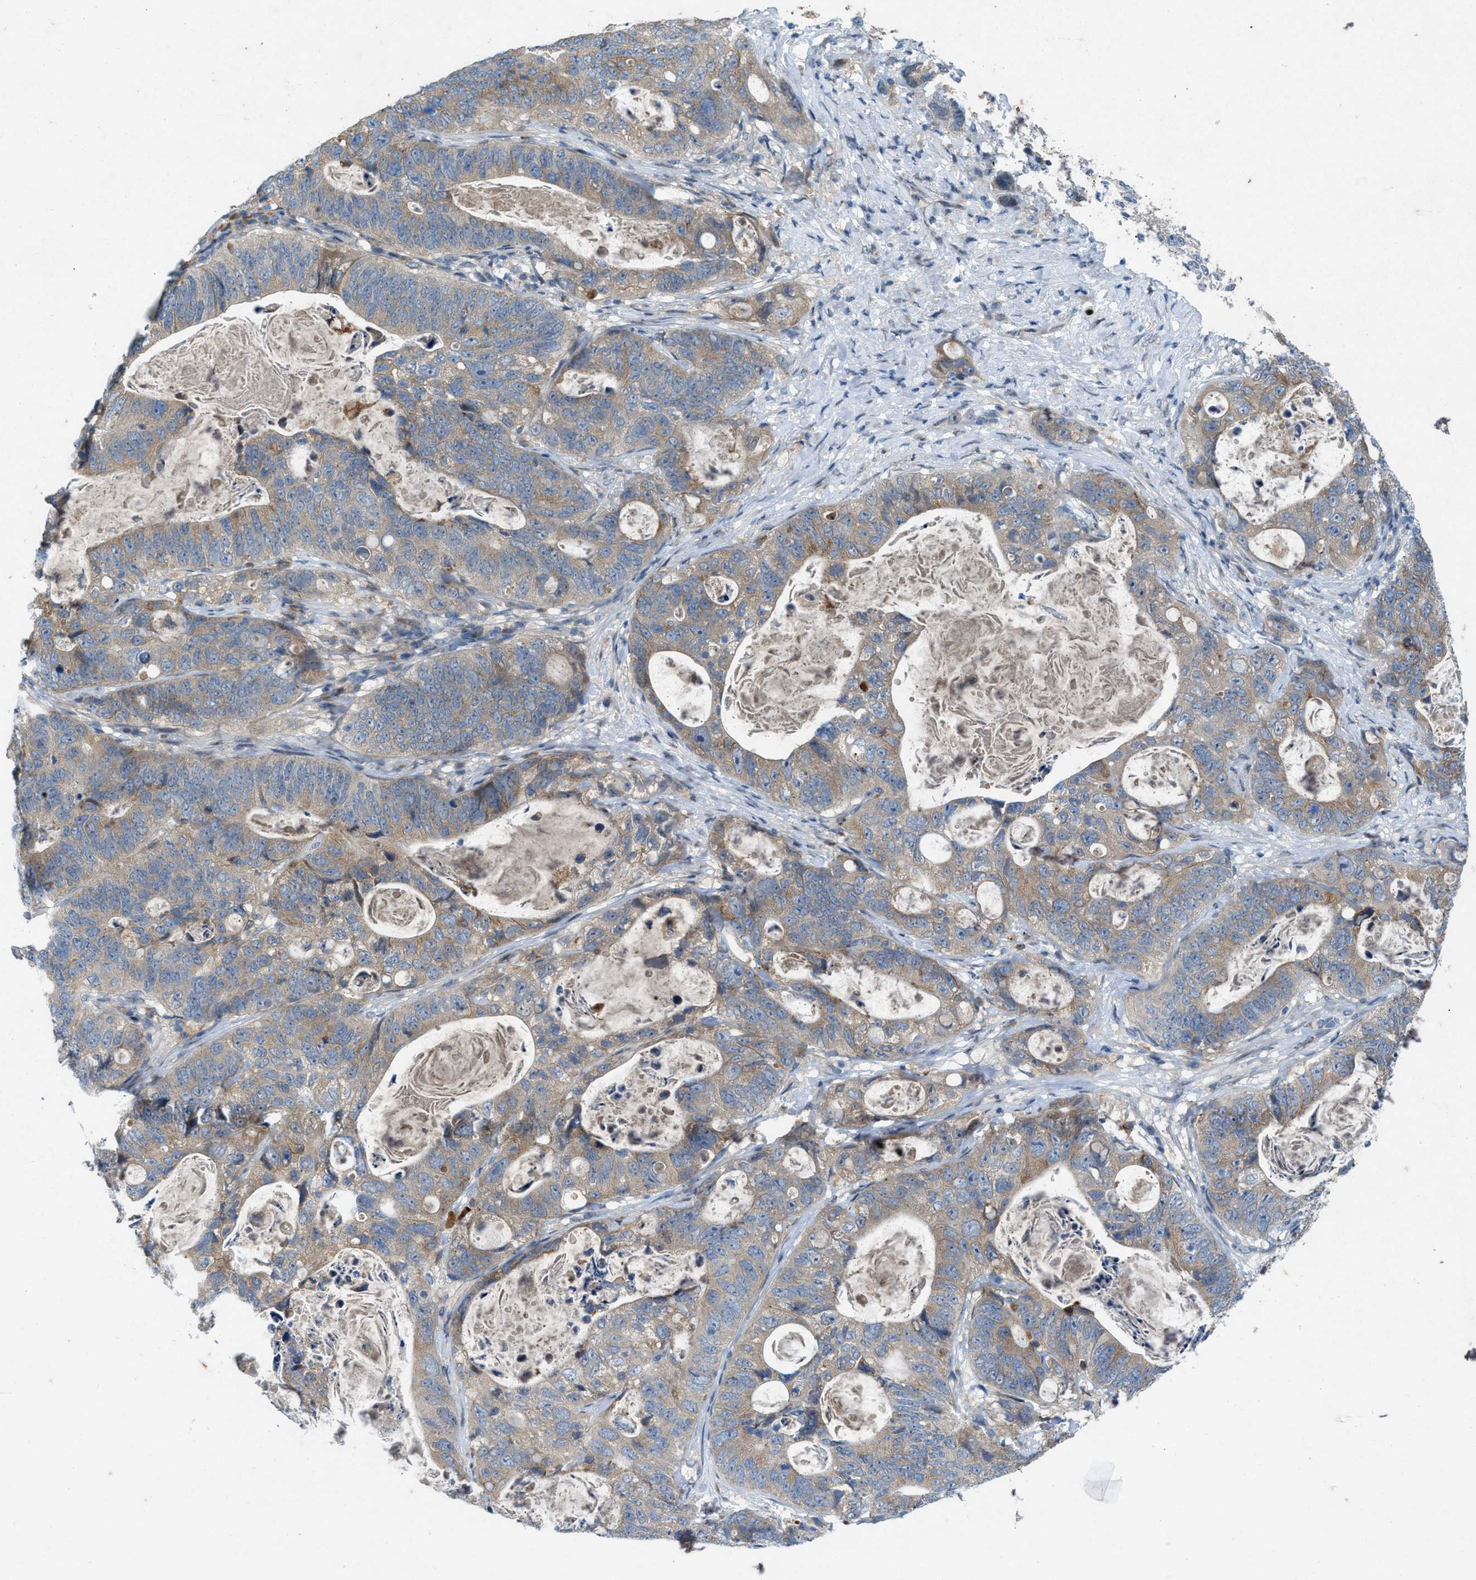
{"staining": {"intensity": "weak", "quantity": ">75%", "location": "cytoplasmic/membranous"}, "tissue": "stomach cancer", "cell_type": "Tumor cells", "image_type": "cancer", "snomed": [{"axis": "morphology", "description": "Normal tissue, NOS"}, {"axis": "morphology", "description": "Adenocarcinoma, NOS"}, {"axis": "topography", "description": "Stomach"}], "caption": "Stomach adenocarcinoma stained with a brown dye shows weak cytoplasmic/membranous positive staining in approximately >75% of tumor cells.", "gene": "URGCP", "patient": {"sex": "female", "age": 89}}